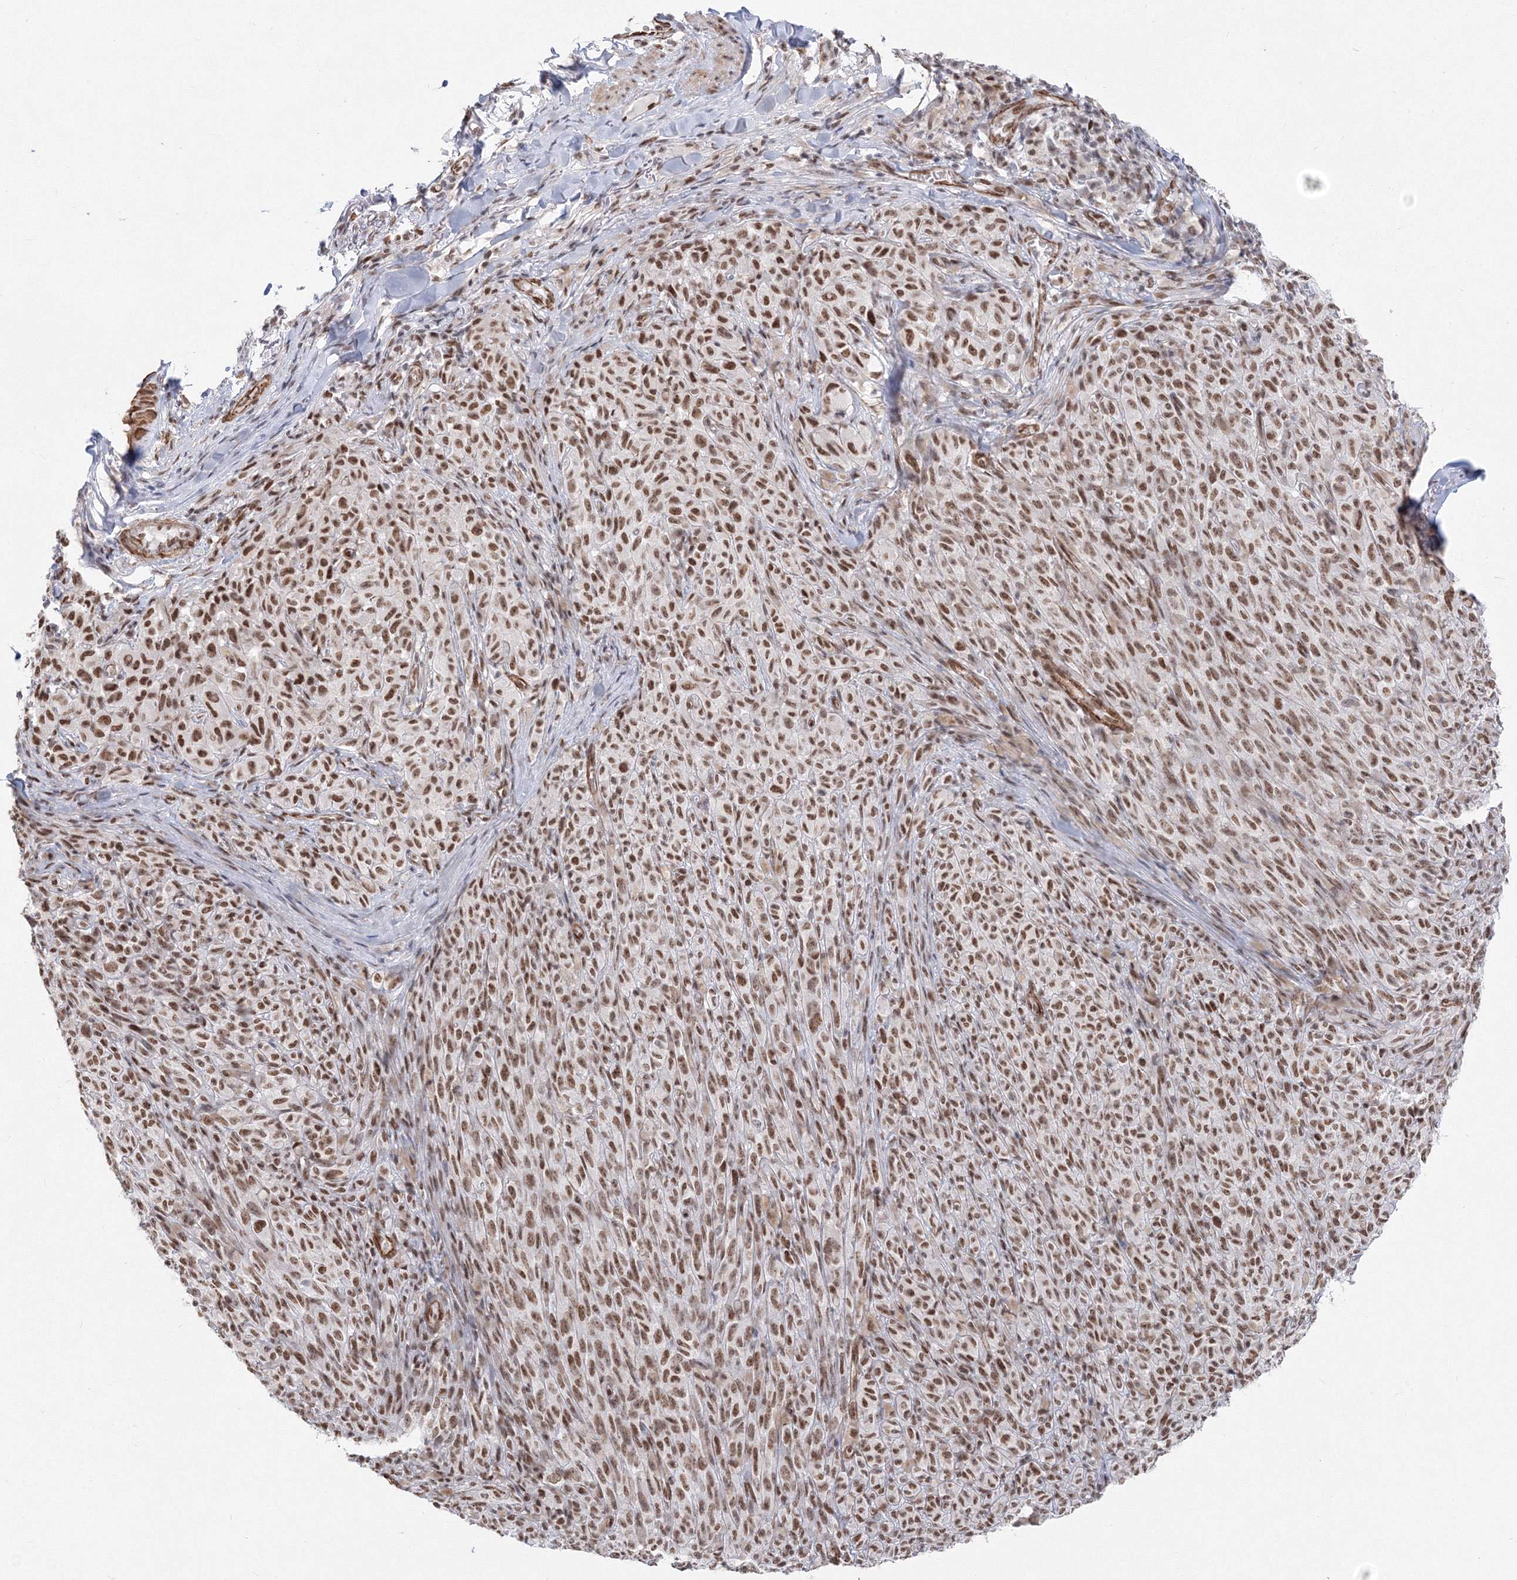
{"staining": {"intensity": "moderate", "quantity": ">75%", "location": "nuclear"}, "tissue": "melanoma", "cell_type": "Tumor cells", "image_type": "cancer", "snomed": [{"axis": "morphology", "description": "Malignant melanoma, NOS"}, {"axis": "topography", "description": "Skin"}], "caption": "This micrograph displays IHC staining of malignant melanoma, with medium moderate nuclear expression in about >75% of tumor cells.", "gene": "ZNF638", "patient": {"sex": "female", "age": 82}}